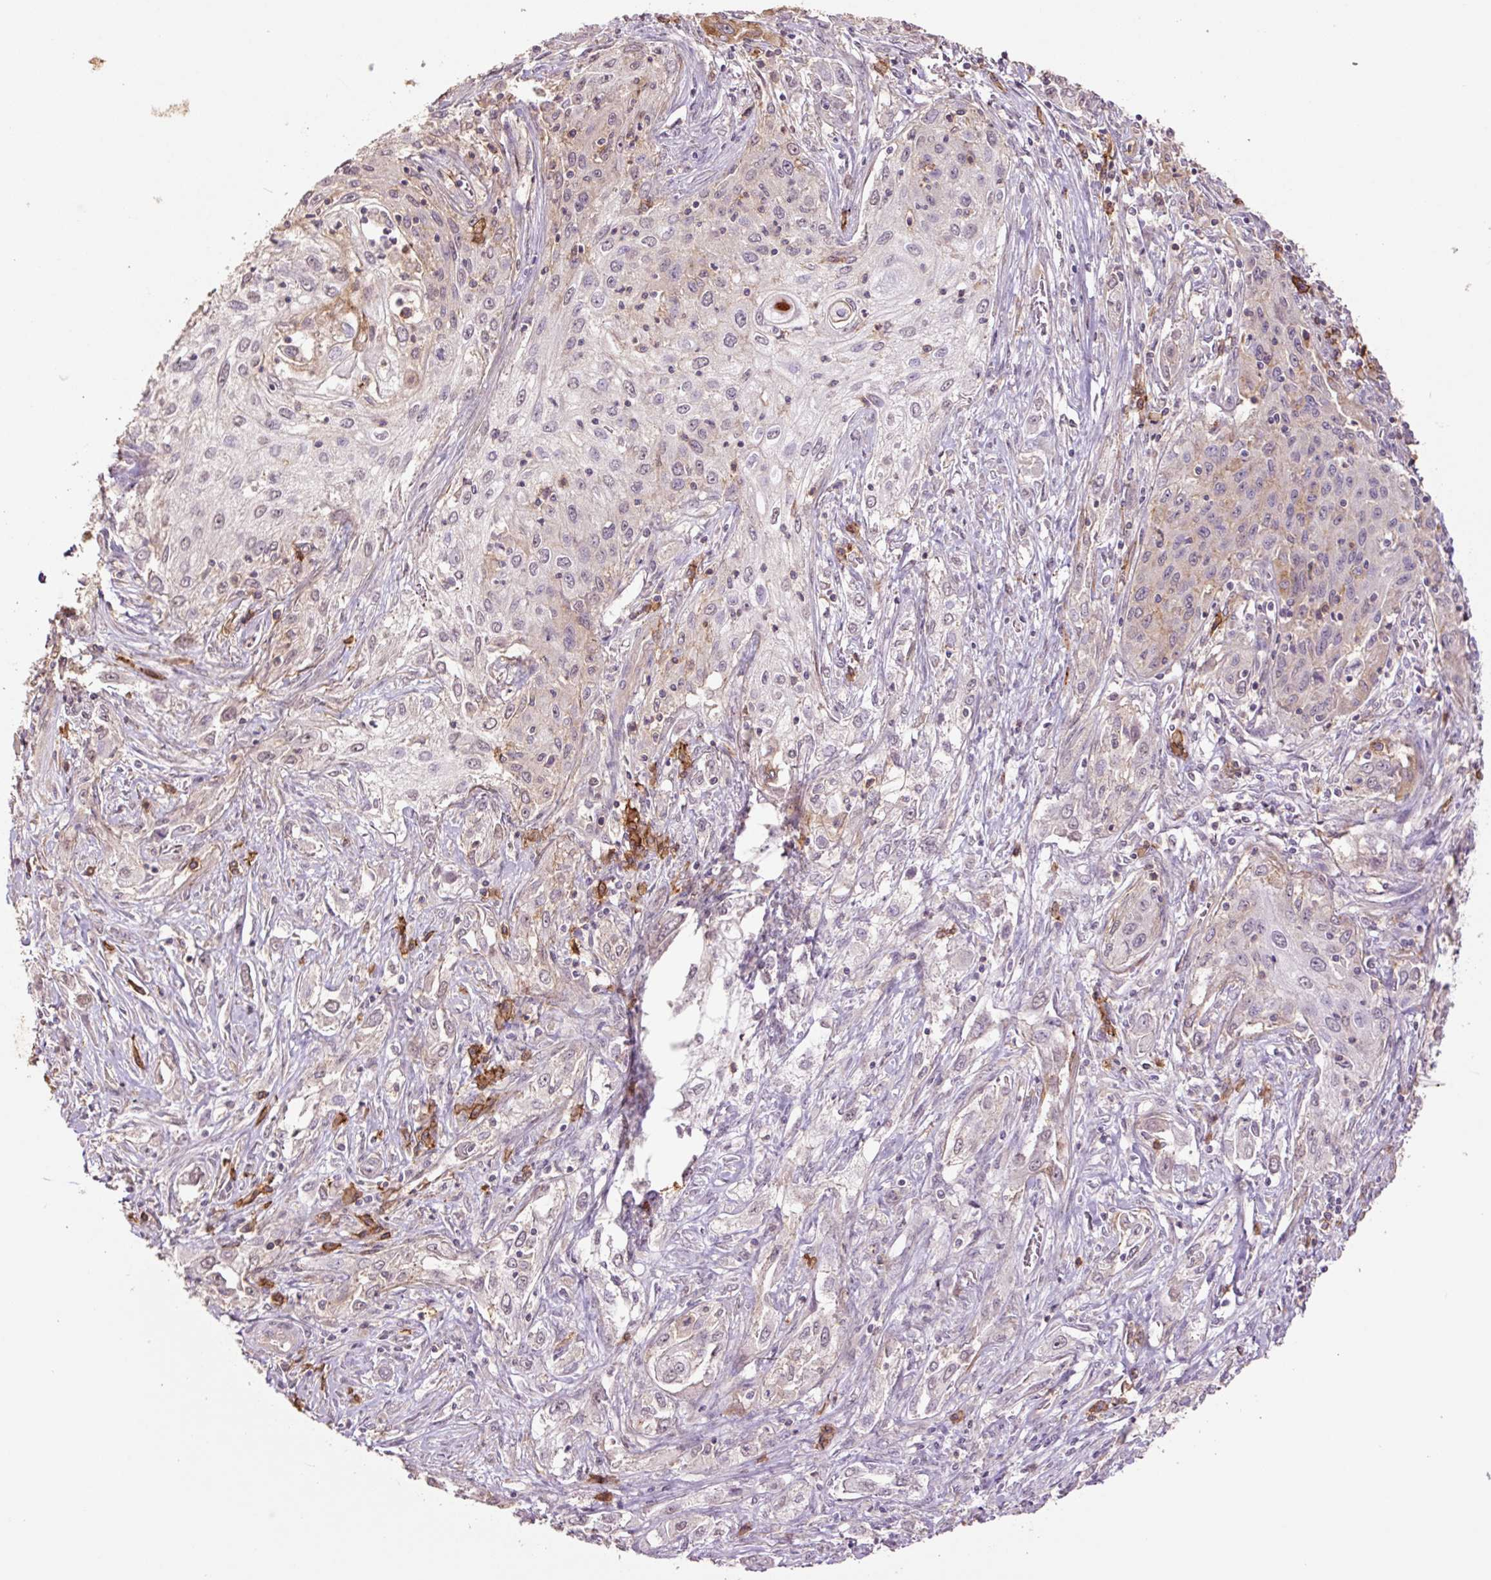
{"staining": {"intensity": "weak", "quantity": "<25%", "location": "cytoplasmic/membranous"}, "tissue": "lung cancer", "cell_type": "Tumor cells", "image_type": "cancer", "snomed": [{"axis": "morphology", "description": "Squamous cell carcinoma, NOS"}, {"axis": "topography", "description": "Lung"}], "caption": "Tumor cells show no significant protein staining in lung squamous cell carcinoma.", "gene": "SLC1A4", "patient": {"sex": "female", "age": 69}}